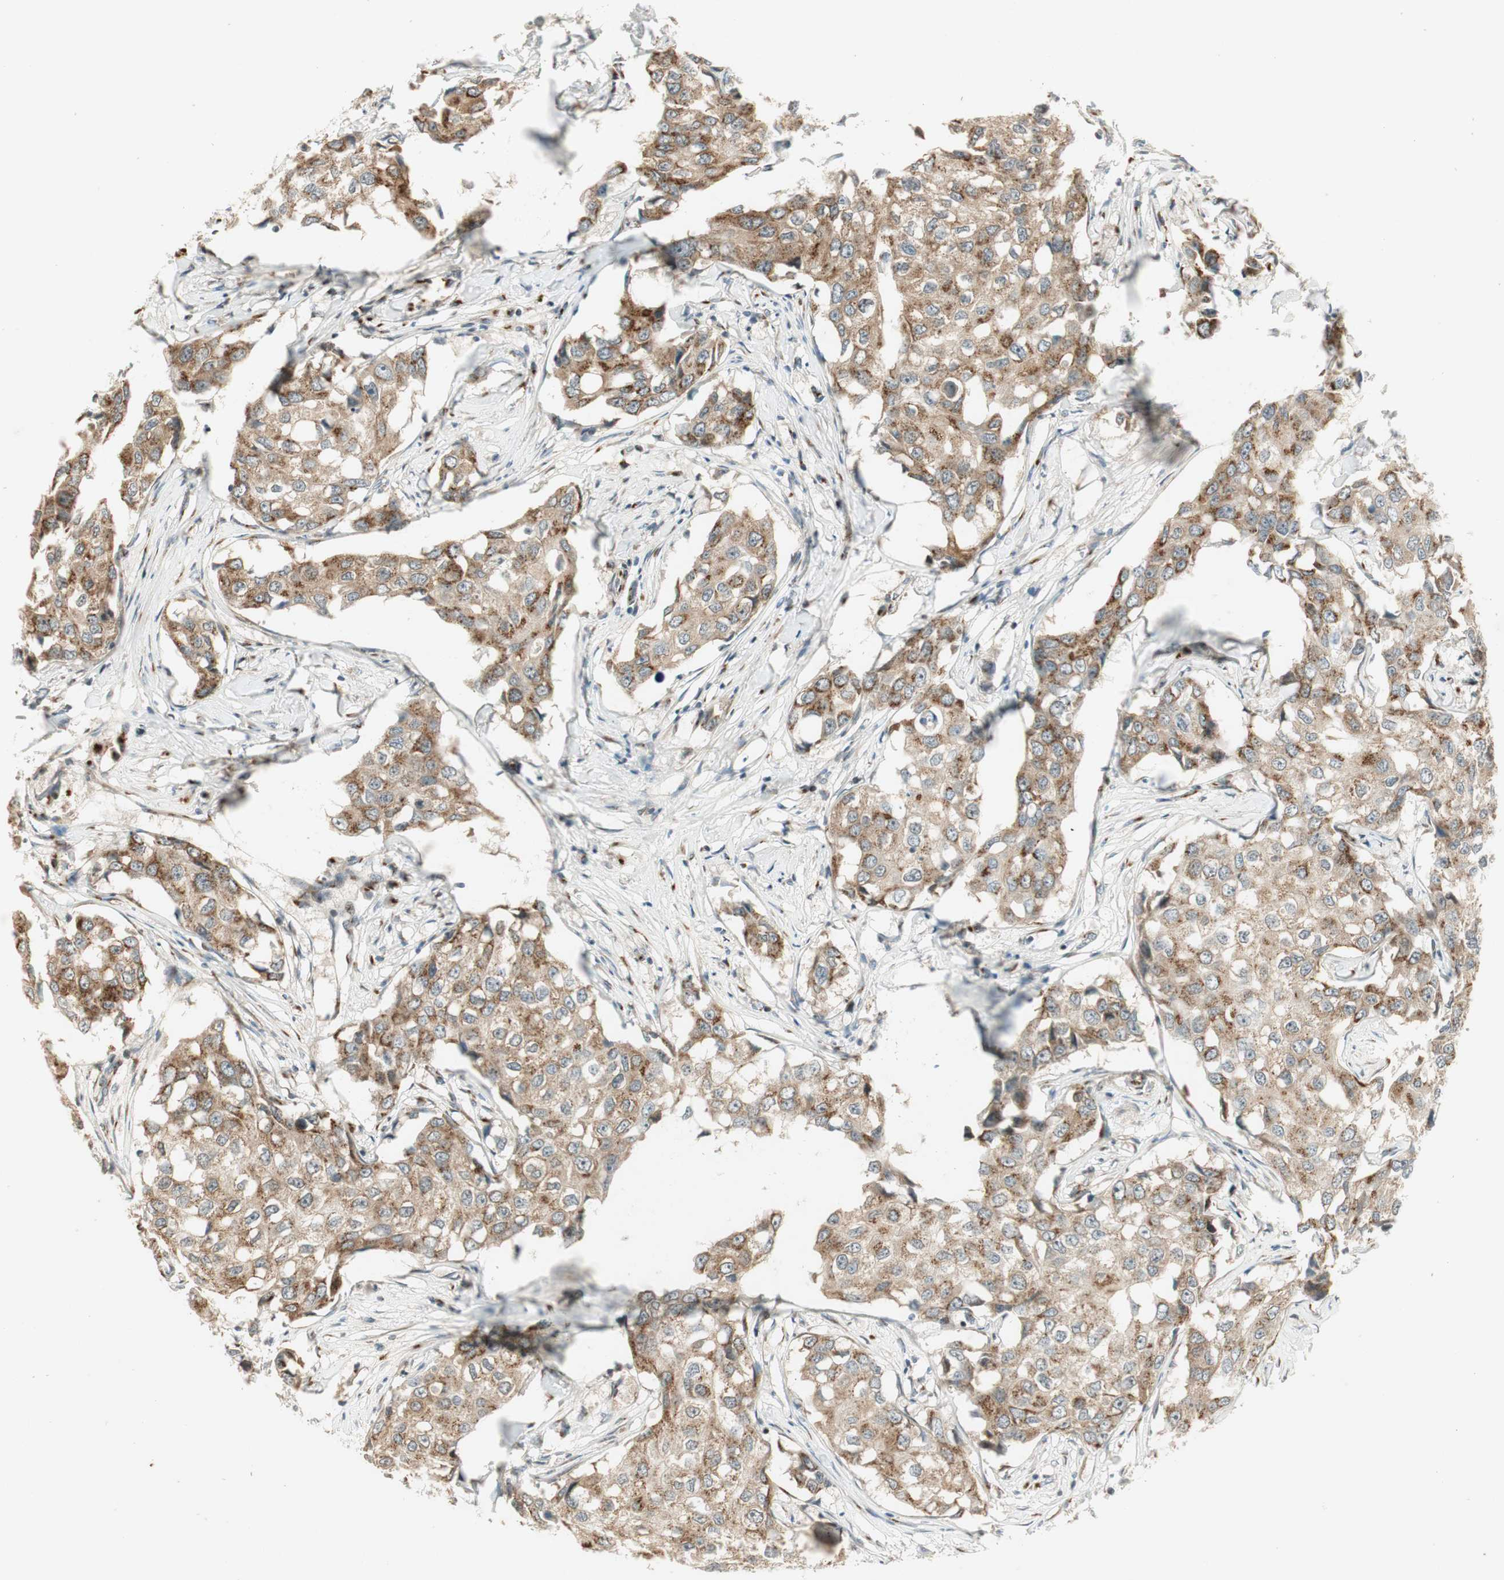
{"staining": {"intensity": "weak", "quantity": ">75%", "location": "cytoplasmic/membranous"}, "tissue": "breast cancer", "cell_type": "Tumor cells", "image_type": "cancer", "snomed": [{"axis": "morphology", "description": "Duct carcinoma"}, {"axis": "topography", "description": "Breast"}], "caption": "IHC photomicrograph of neoplastic tissue: human breast intraductal carcinoma stained using immunohistochemistry (IHC) exhibits low levels of weak protein expression localized specifically in the cytoplasmic/membranous of tumor cells, appearing as a cytoplasmic/membranous brown color.", "gene": "NEO1", "patient": {"sex": "female", "age": 27}}